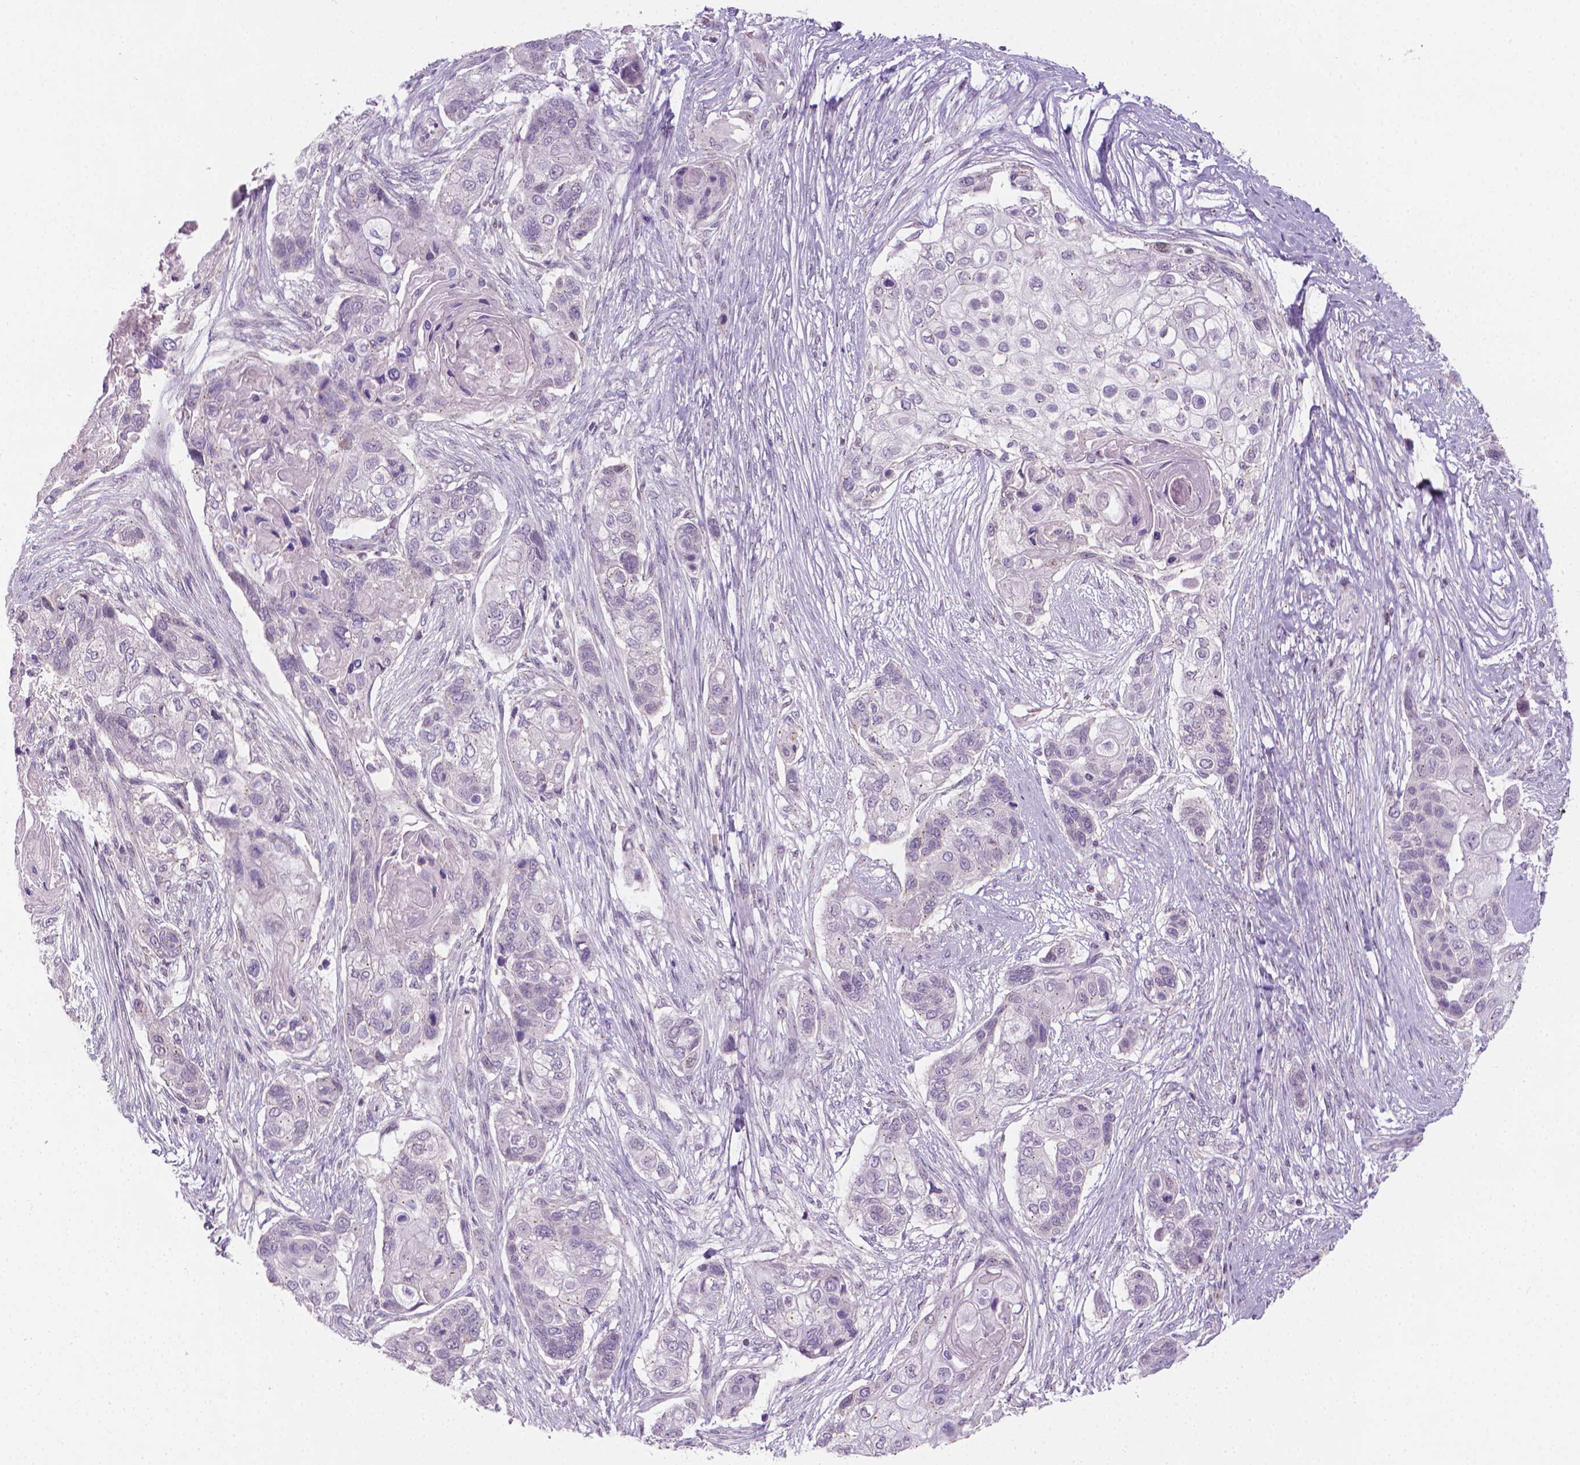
{"staining": {"intensity": "negative", "quantity": "none", "location": "none"}, "tissue": "lung cancer", "cell_type": "Tumor cells", "image_type": "cancer", "snomed": [{"axis": "morphology", "description": "Squamous cell carcinoma, NOS"}, {"axis": "topography", "description": "Lung"}], "caption": "High power microscopy histopathology image of an immunohistochemistry (IHC) micrograph of lung cancer (squamous cell carcinoma), revealing no significant staining in tumor cells.", "gene": "NCAN", "patient": {"sex": "male", "age": 69}}